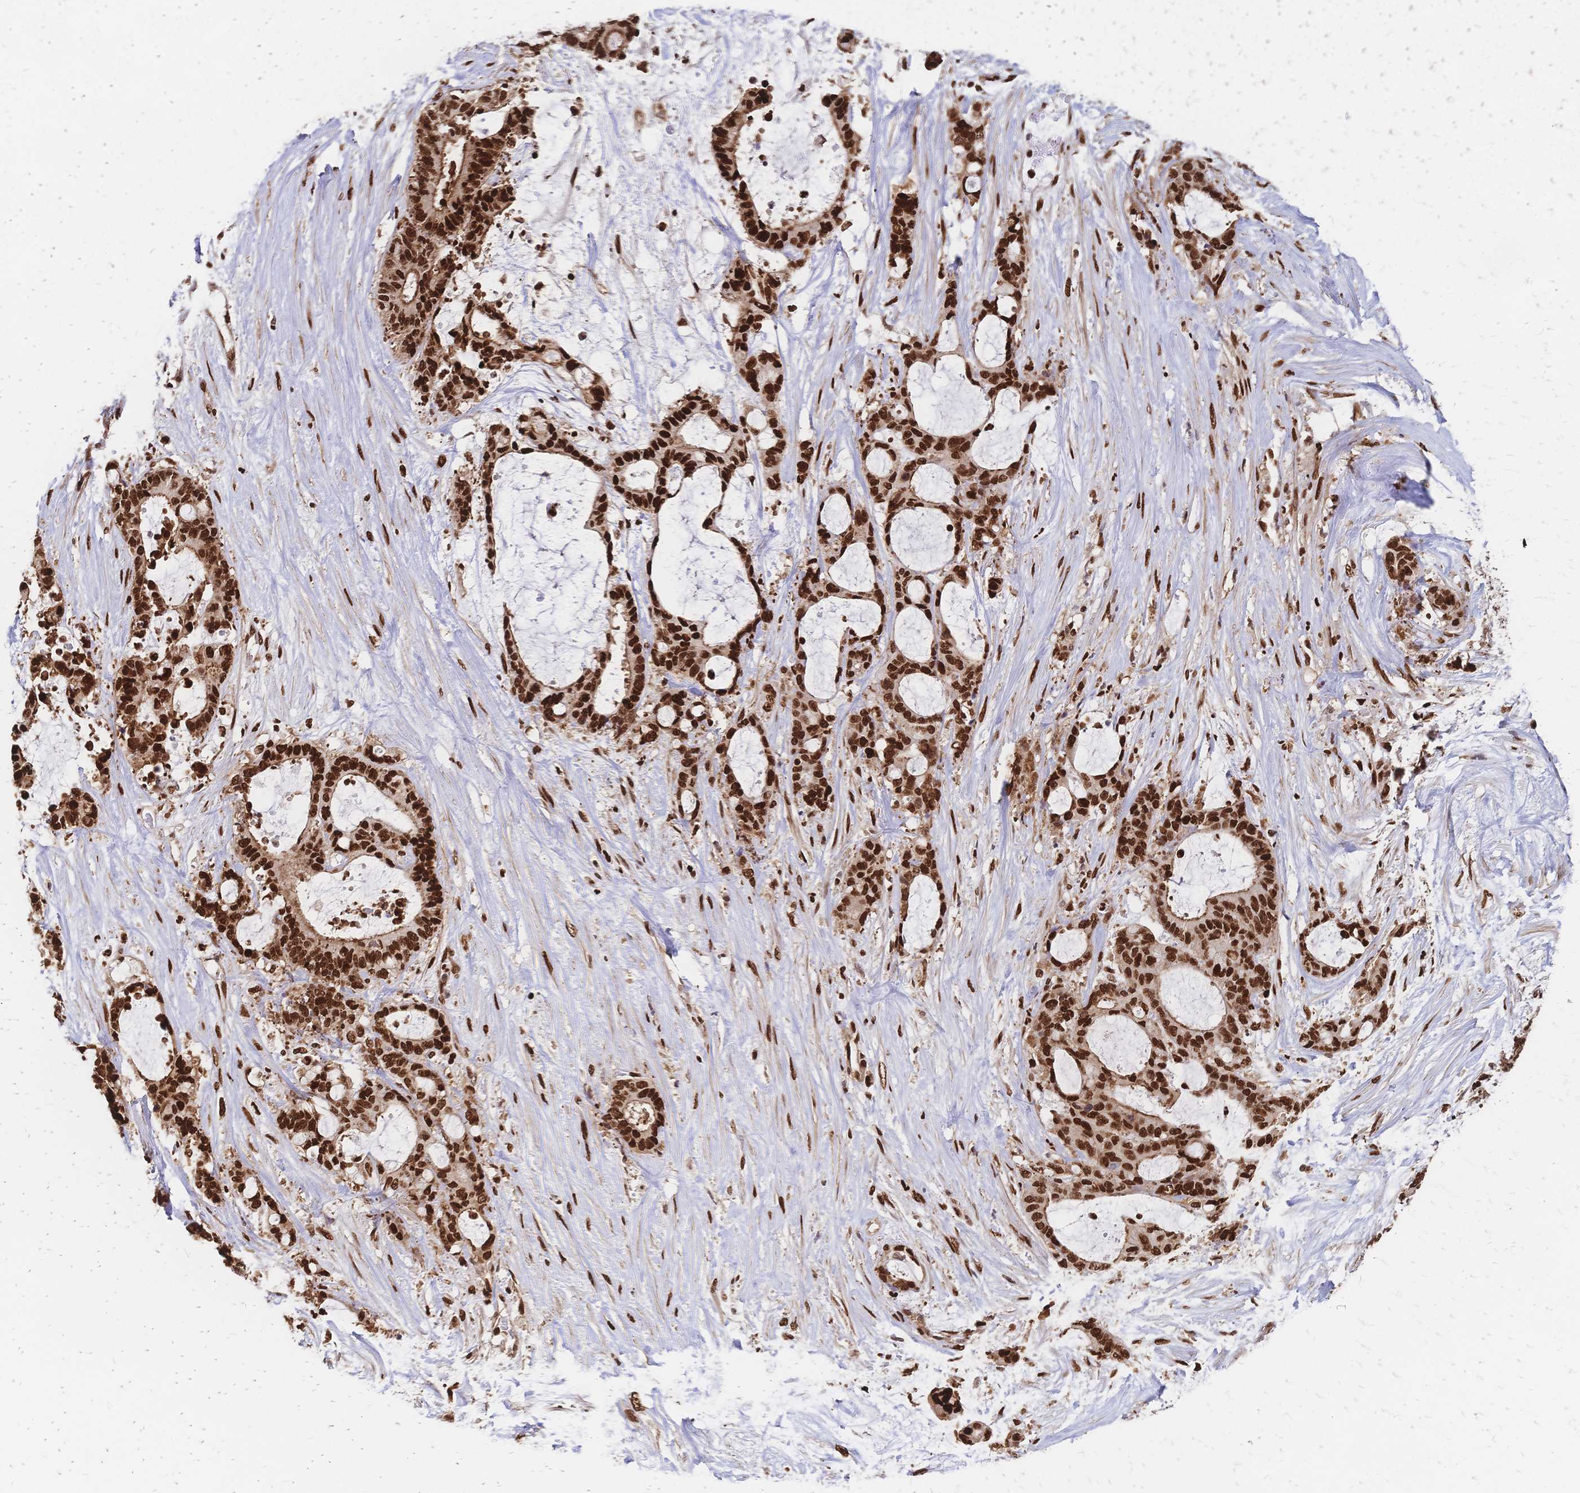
{"staining": {"intensity": "strong", "quantity": ">75%", "location": "cytoplasmic/membranous,nuclear"}, "tissue": "liver cancer", "cell_type": "Tumor cells", "image_type": "cancer", "snomed": [{"axis": "morphology", "description": "Normal tissue, NOS"}, {"axis": "morphology", "description": "Cholangiocarcinoma"}, {"axis": "topography", "description": "Liver"}, {"axis": "topography", "description": "Peripheral nerve tissue"}], "caption": "Cholangiocarcinoma (liver) was stained to show a protein in brown. There is high levels of strong cytoplasmic/membranous and nuclear staining in approximately >75% of tumor cells.", "gene": "HDGF", "patient": {"sex": "female", "age": 73}}